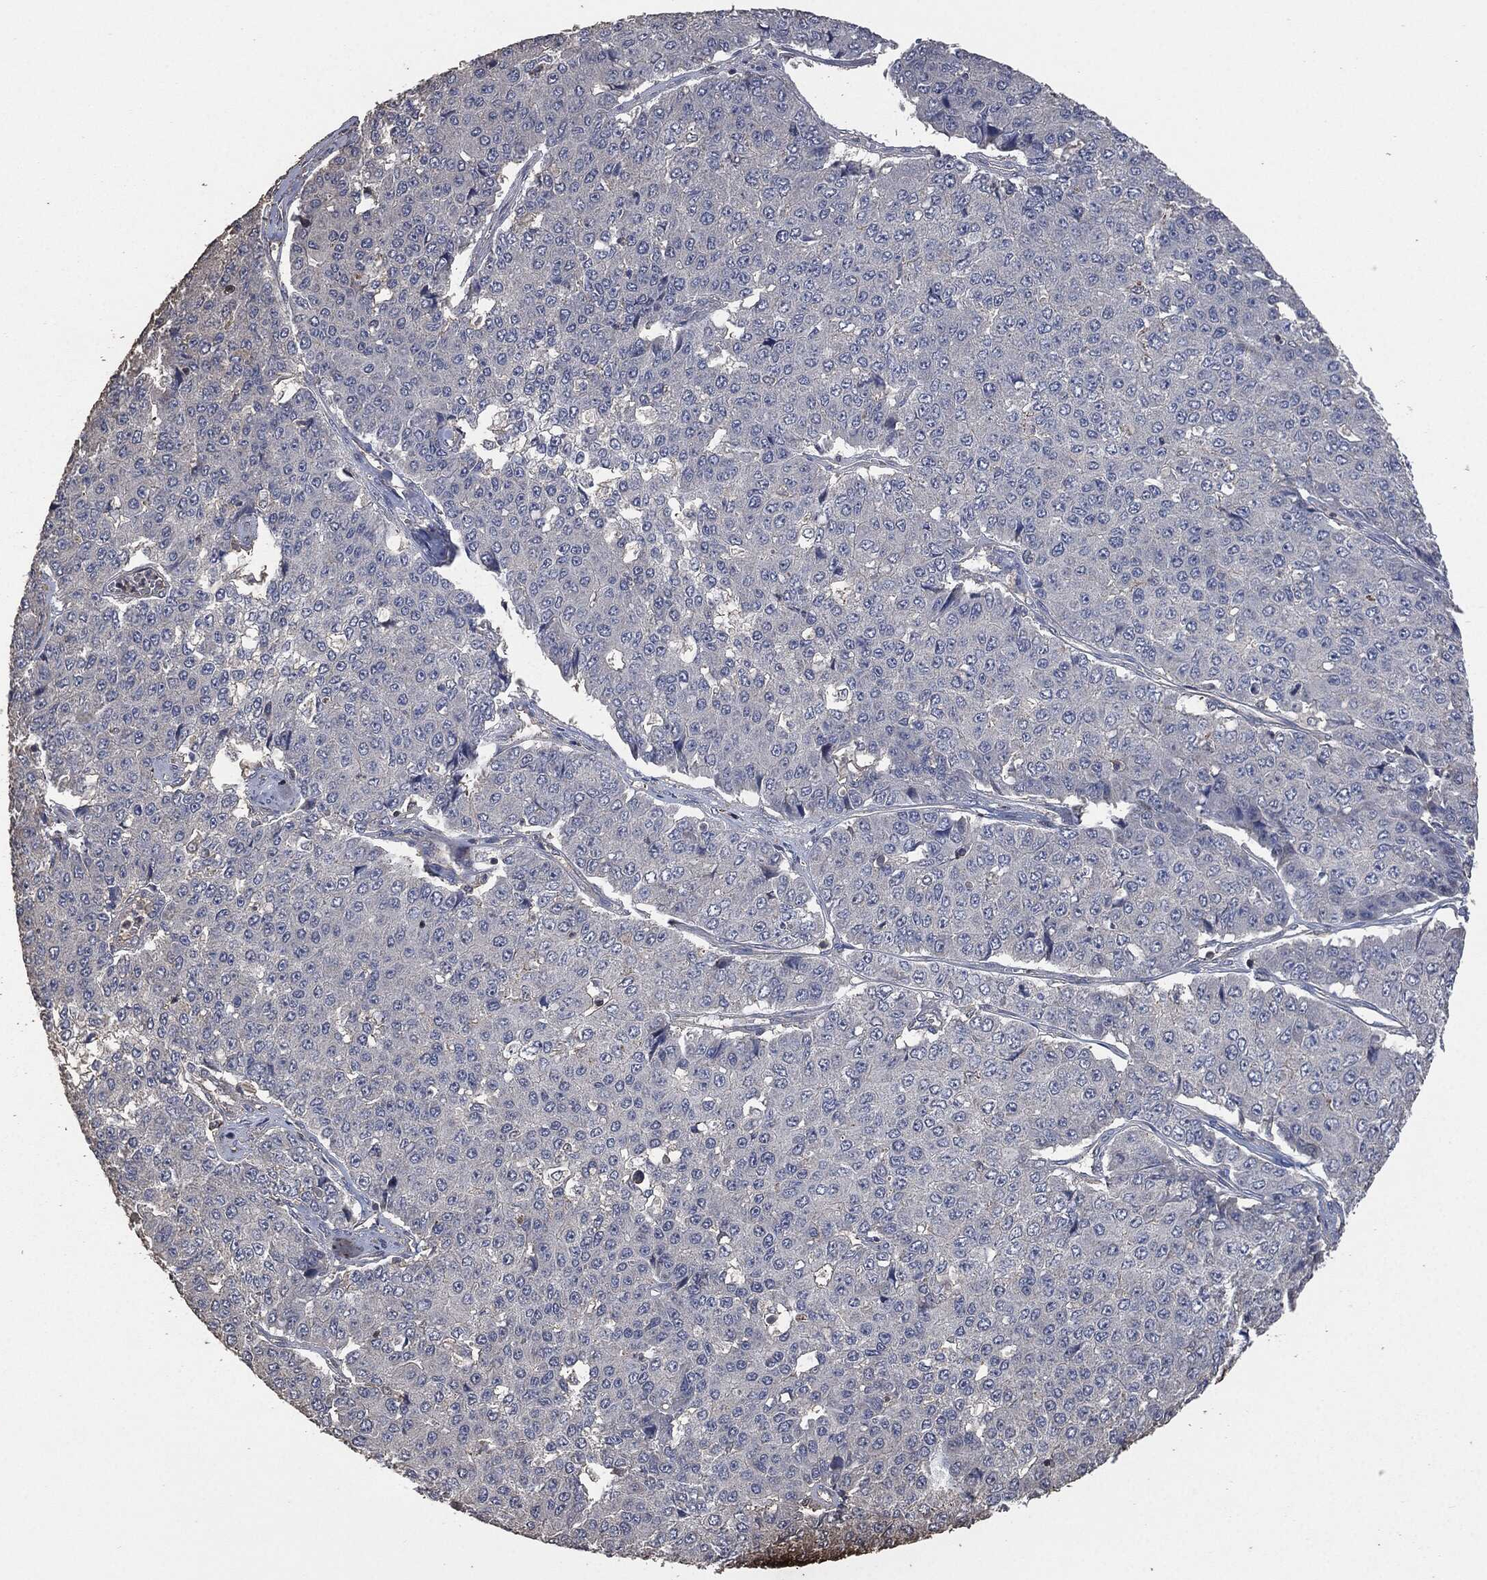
{"staining": {"intensity": "negative", "quantity": "none", "location": "none"}, "tissue": "pancreatic cancer", "cell_type": "Tumor cells", "image_type": "cancer", "snomed": [{"axis": "morphology", "description": "Normal tissue, NOS"}, {"axis": "morphology", "description": "Adenocarcinoma, NOS"}, {"axis": "topography", "description": "Pancreas"}, {"axis": "topography", "description": "Duodenum"}], "caption": "This is a photomicrograph of IHC staining of pancreatic cancer, which shows no positivity in tumor cells.", "gene": "MSLN", "patient": {"sex": "male", "age": 50}}